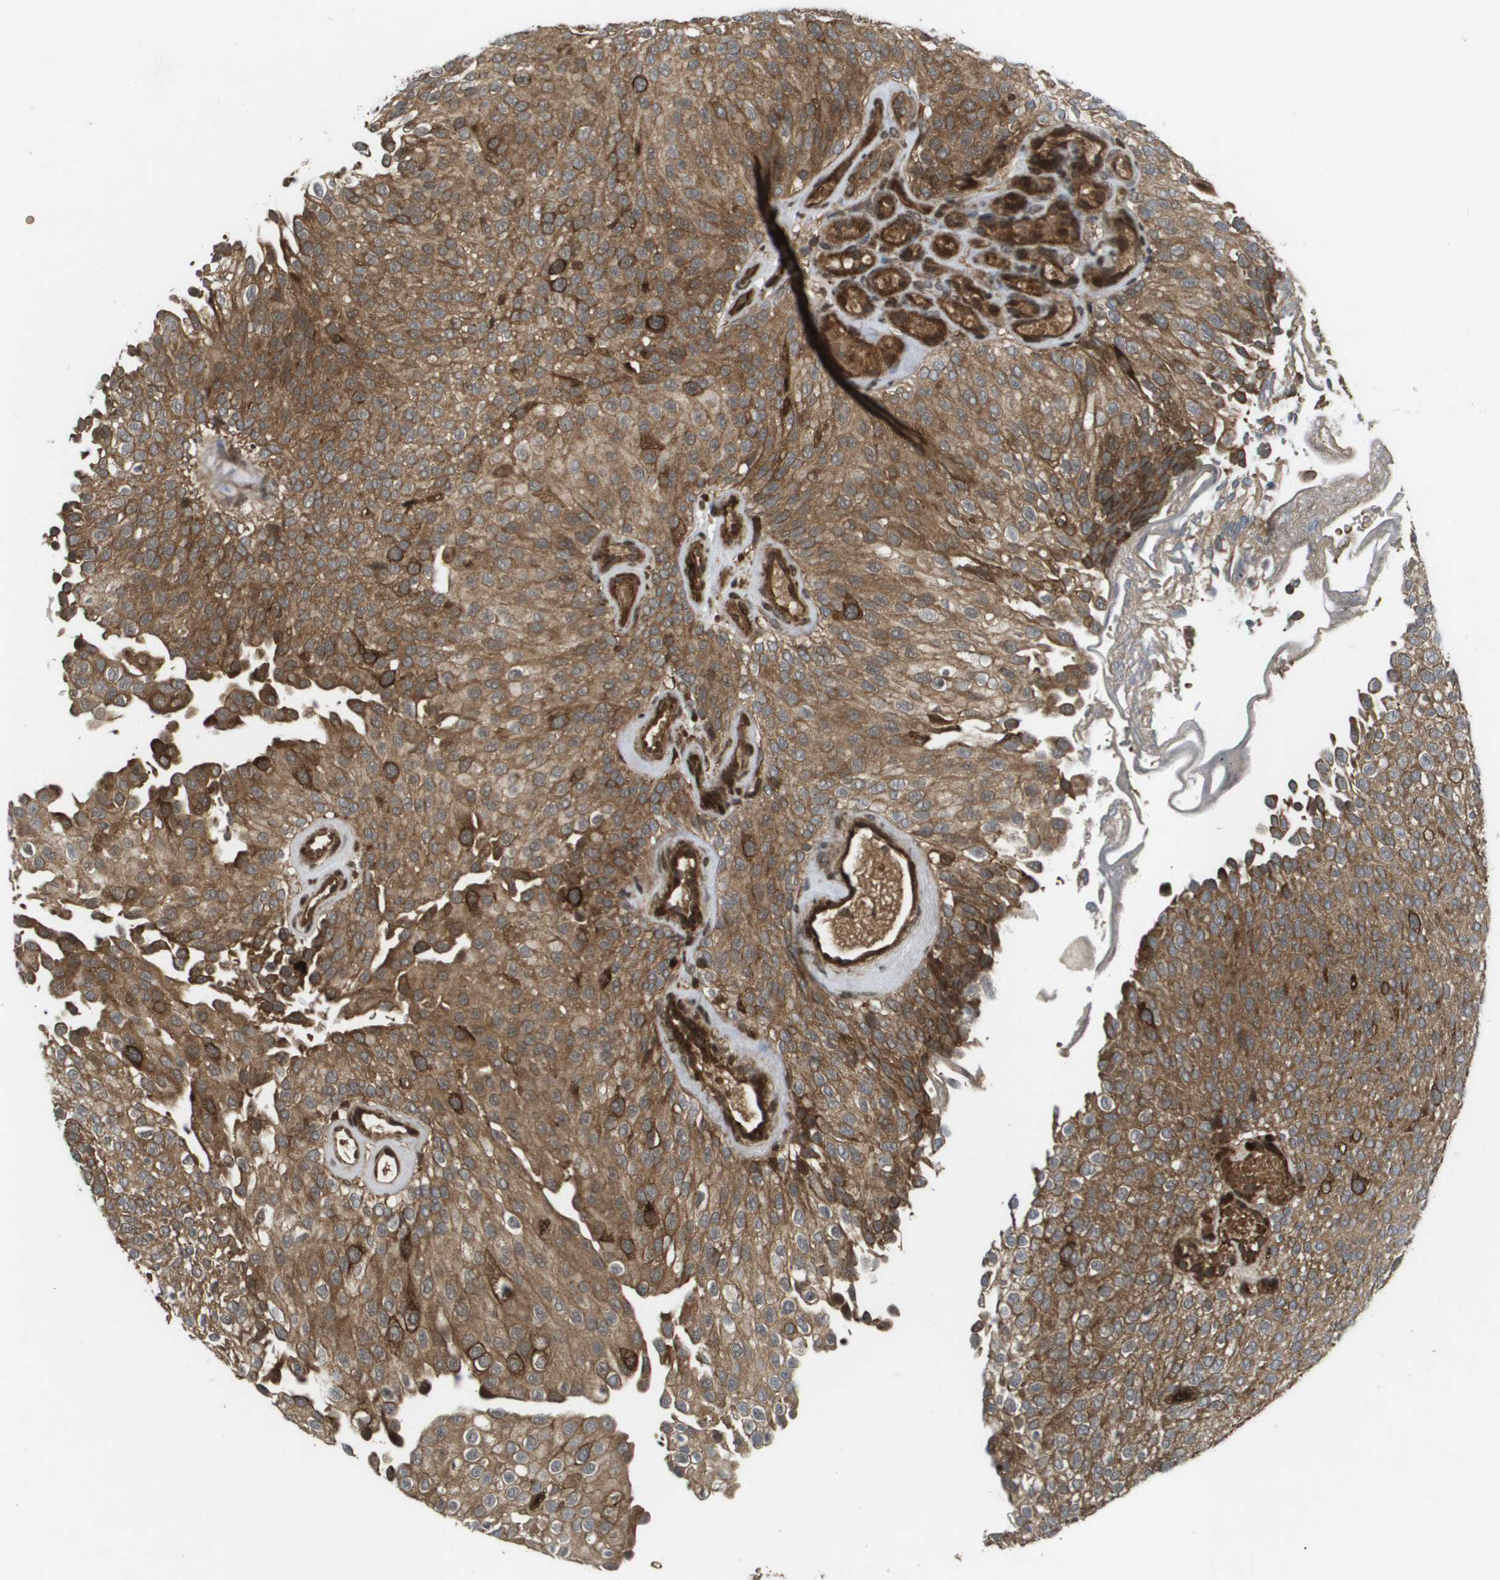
{"staining": {"intensity": "strong", "quantity": ">75%", "location": "cytoplasmic/membranous"}, "tissue": "urothelial cancer", "cell_type": "Tumor cells", "image_type": "cancer", "snomed": [{"axis": "morphology", "description": "Urothelial carcinoma, Low grade"}, {"axis": "topography", "description": "Urinary bladder"}], "caption": "Tumor cells display strong cytoplasmic/membranous staining in about >75% of cells in urothelial cancer.", "gene": "KIF11", "patient": {"sex": "male", "age": 78}}